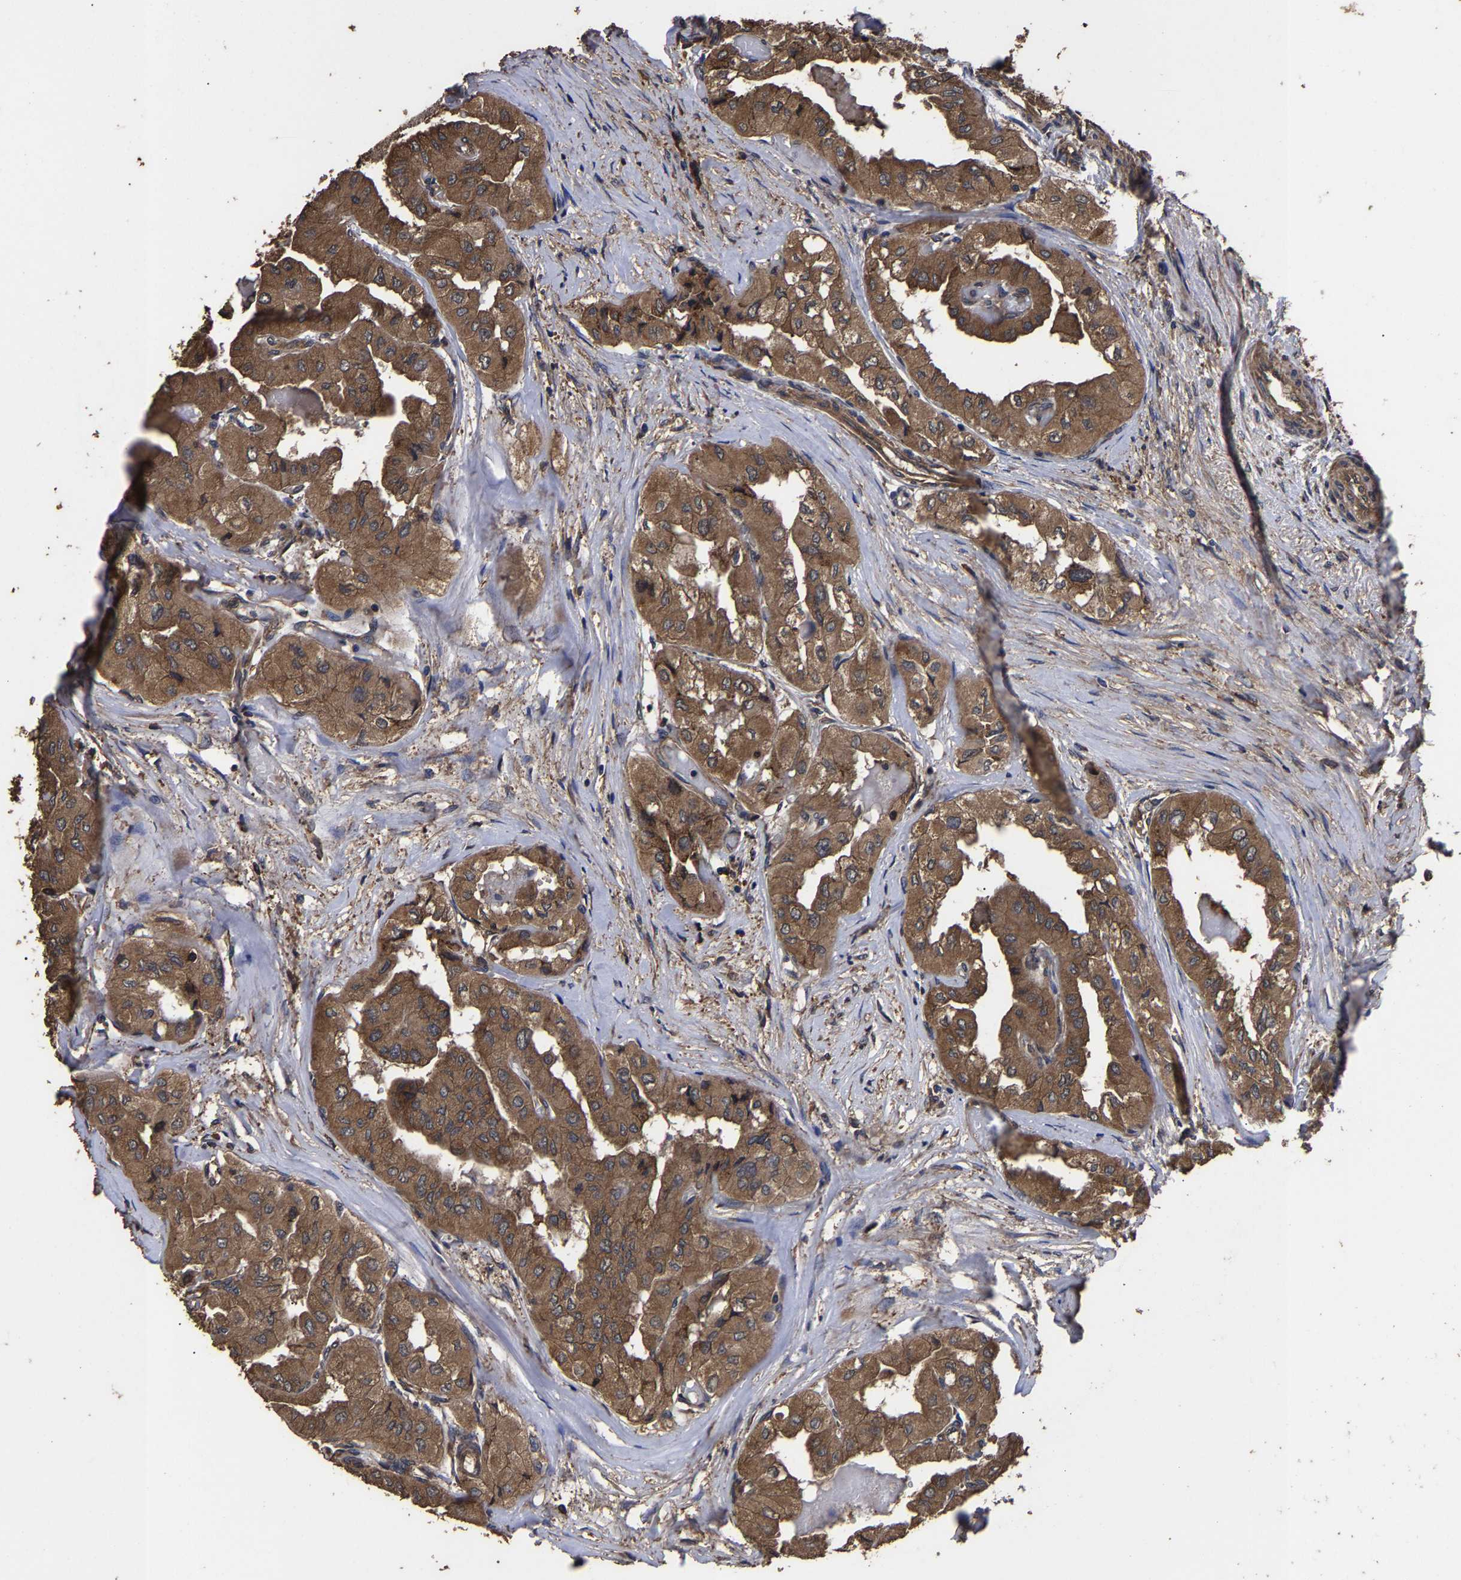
{"staining": {"intensity": "moderate", "quantity": ">75%", "location": "cytoplasmic/membranous"}, "tissue": "thyroid cancer", "cell_type": "Tumor cells", "image_type": "cancer", "snomed": [{"axis": "morphology", "description": "Papillary adenocarcinoma, NOS"}, {"axis": "topography", "description": "Thyroid gland"}], "caption": "Immunohistochemistry photomicrograph of human thyroid cancer stained for a protein (brown), which shows medium levels of moderate cytoplasmic/membranous staining in approximately >75% of tumor cells.", "gene": "ITCH", "patient": {"sex": "female", "age": 59}}